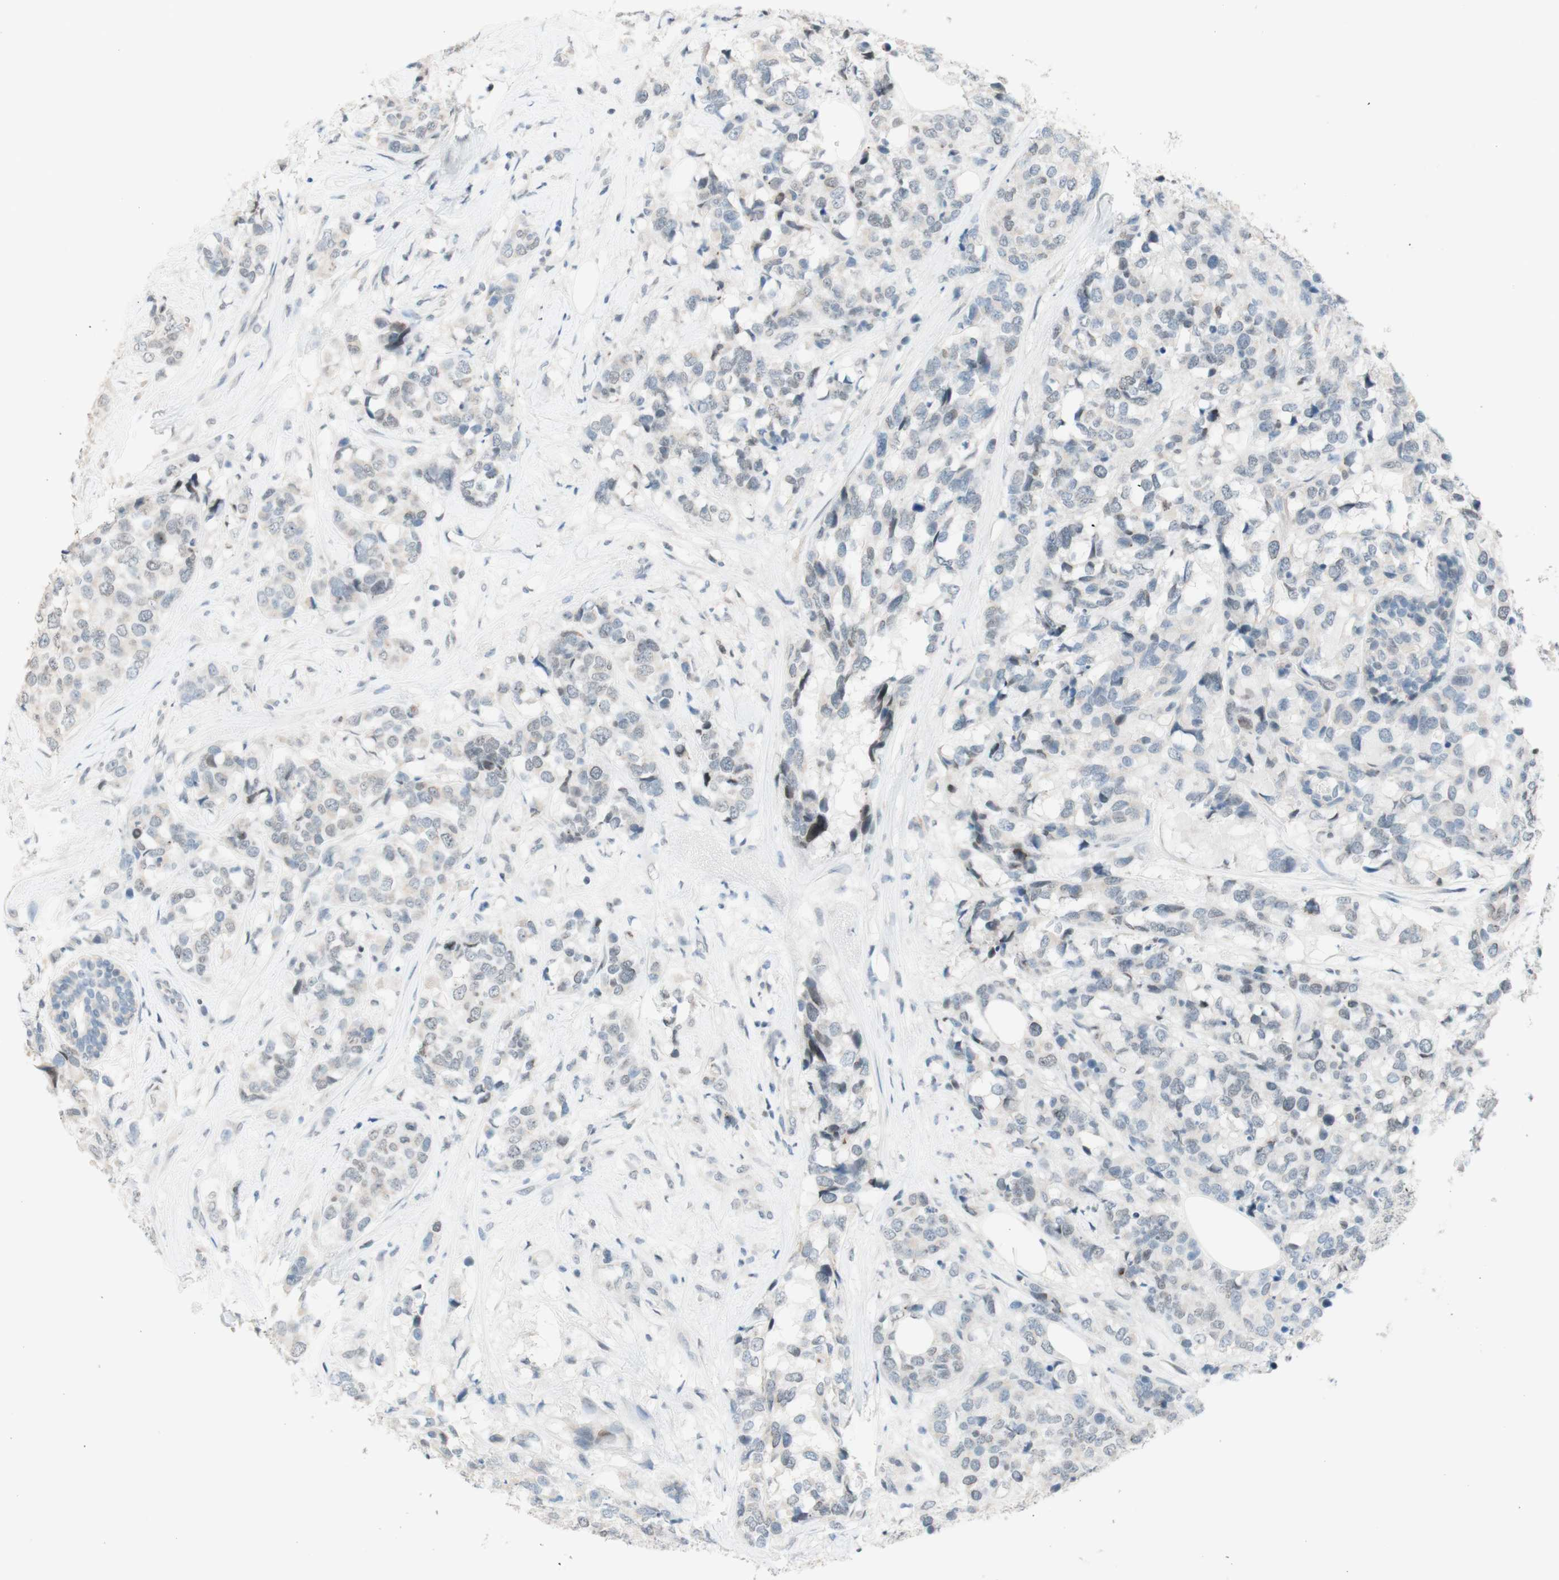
{"staining": {"intensity": "negative", "quantity": "none", "location": "none"}, "tissue": "breast cancer", "cell_type": "Tumor cells", "image_type": "cancer", "snomed": [{"axis": "morphology", "description": "Lobular carcinoma"}, {"axis": "topography", "description": "Breast"}], "caption": "This is an immunohistochemistry micrograph of human breast cancer. There is no expression in tumor cells.", "gene": "JPH1", "patient": {"sex": "female", "age": 59}}